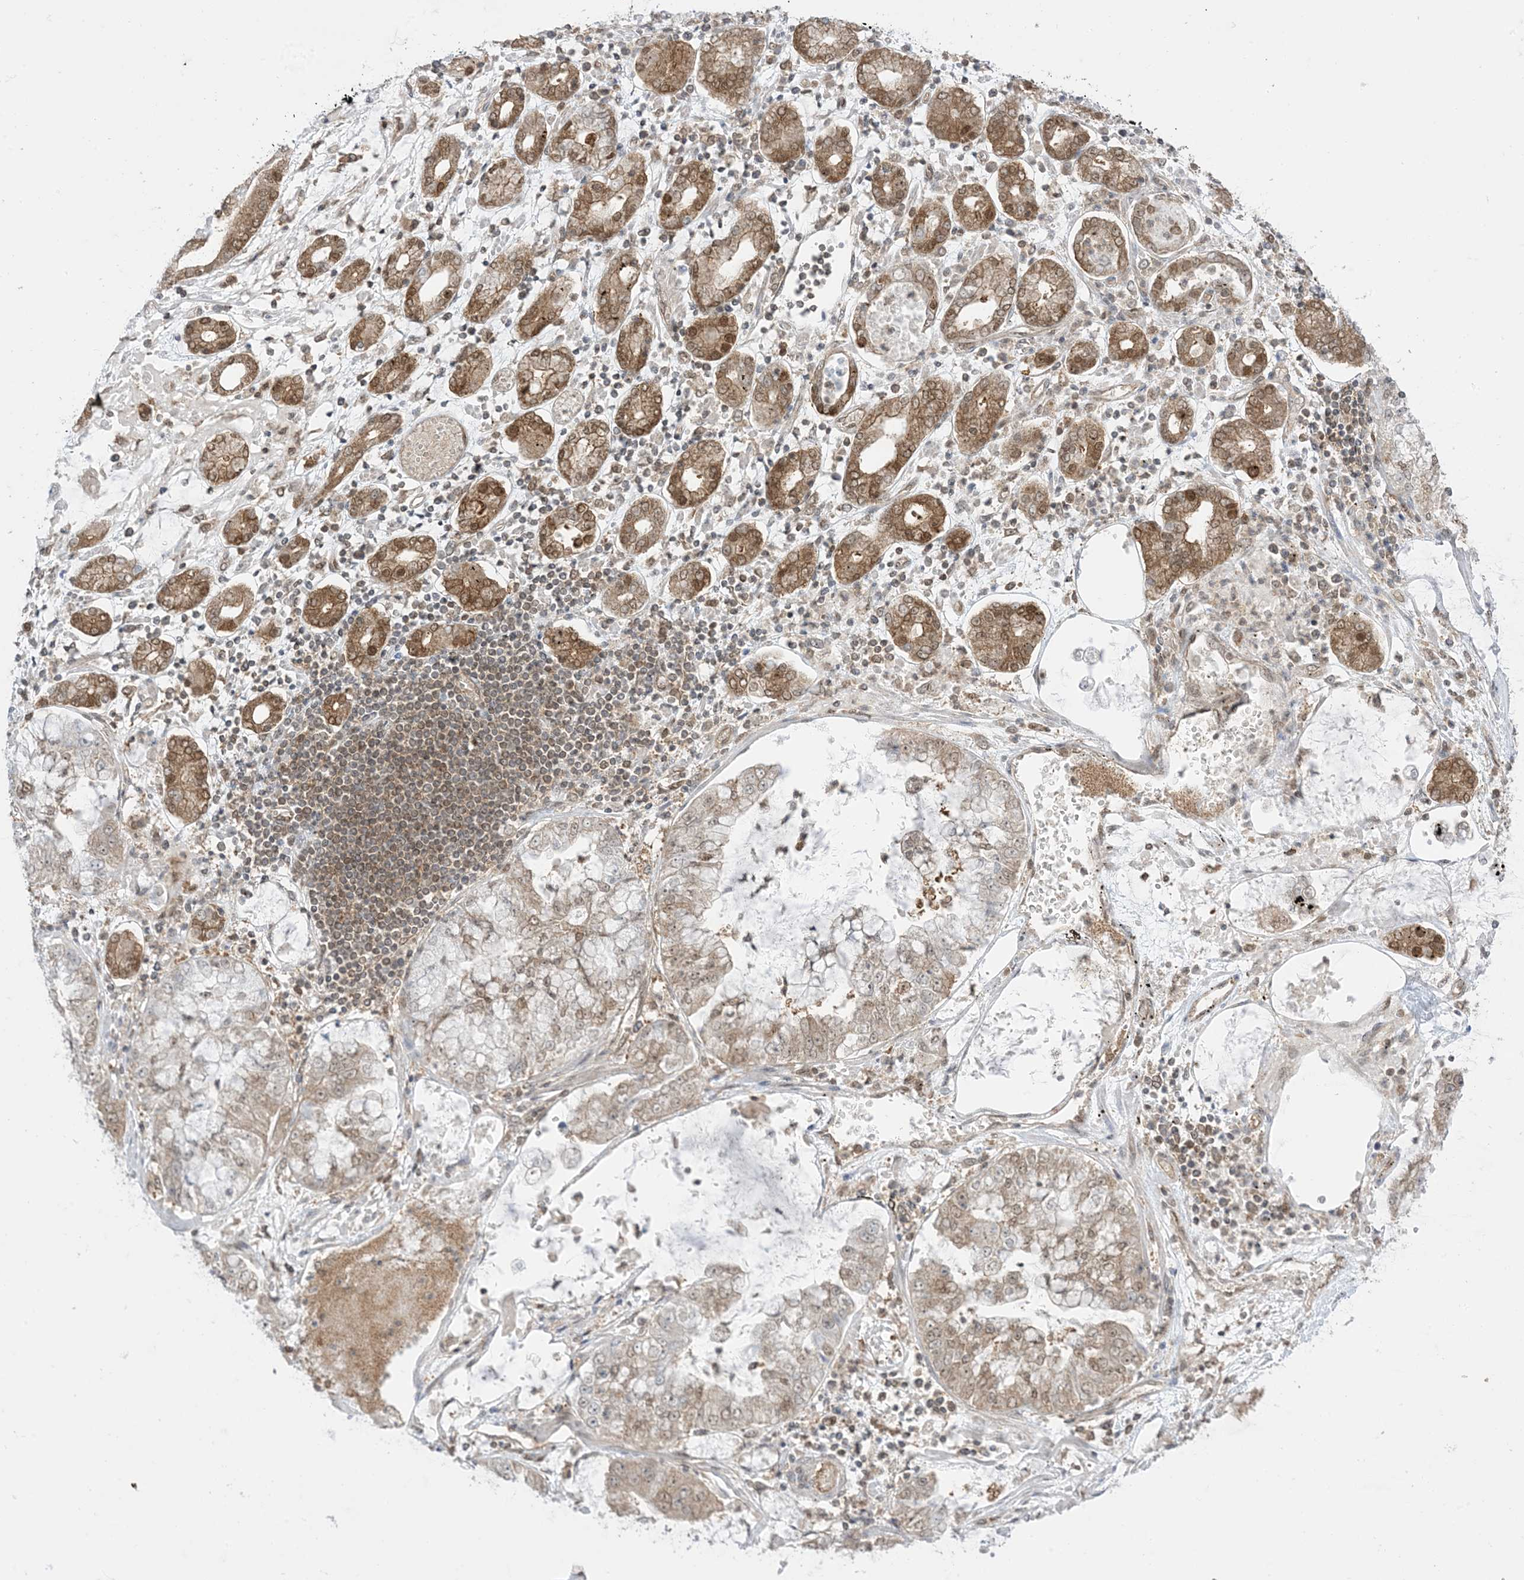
{"staining": {"intensity": "weak", "quantity": "25%-75%", "location": "cytoplasmic/membranous,nuclear"}, "tissue": "stomach cancer", "cell_type": "Tumor cells", "image_type": "cancer", "snomed": [{"axis": "morphology", "description": "Adenocarcinoma, NOS"}, {"axis": "topography", "description": "Stomach"}], "caption": "Immunohistochemistry micrograph of human stomach cancer (adenocarcinoma) stained for a protein (brown), which displays low levels of weak cytoplasmic/membranous and nuclear positivity in about 25%-75% of tumor cells.", "gene": "PTPA", "patient": {"sex": "male", "age": 76}}